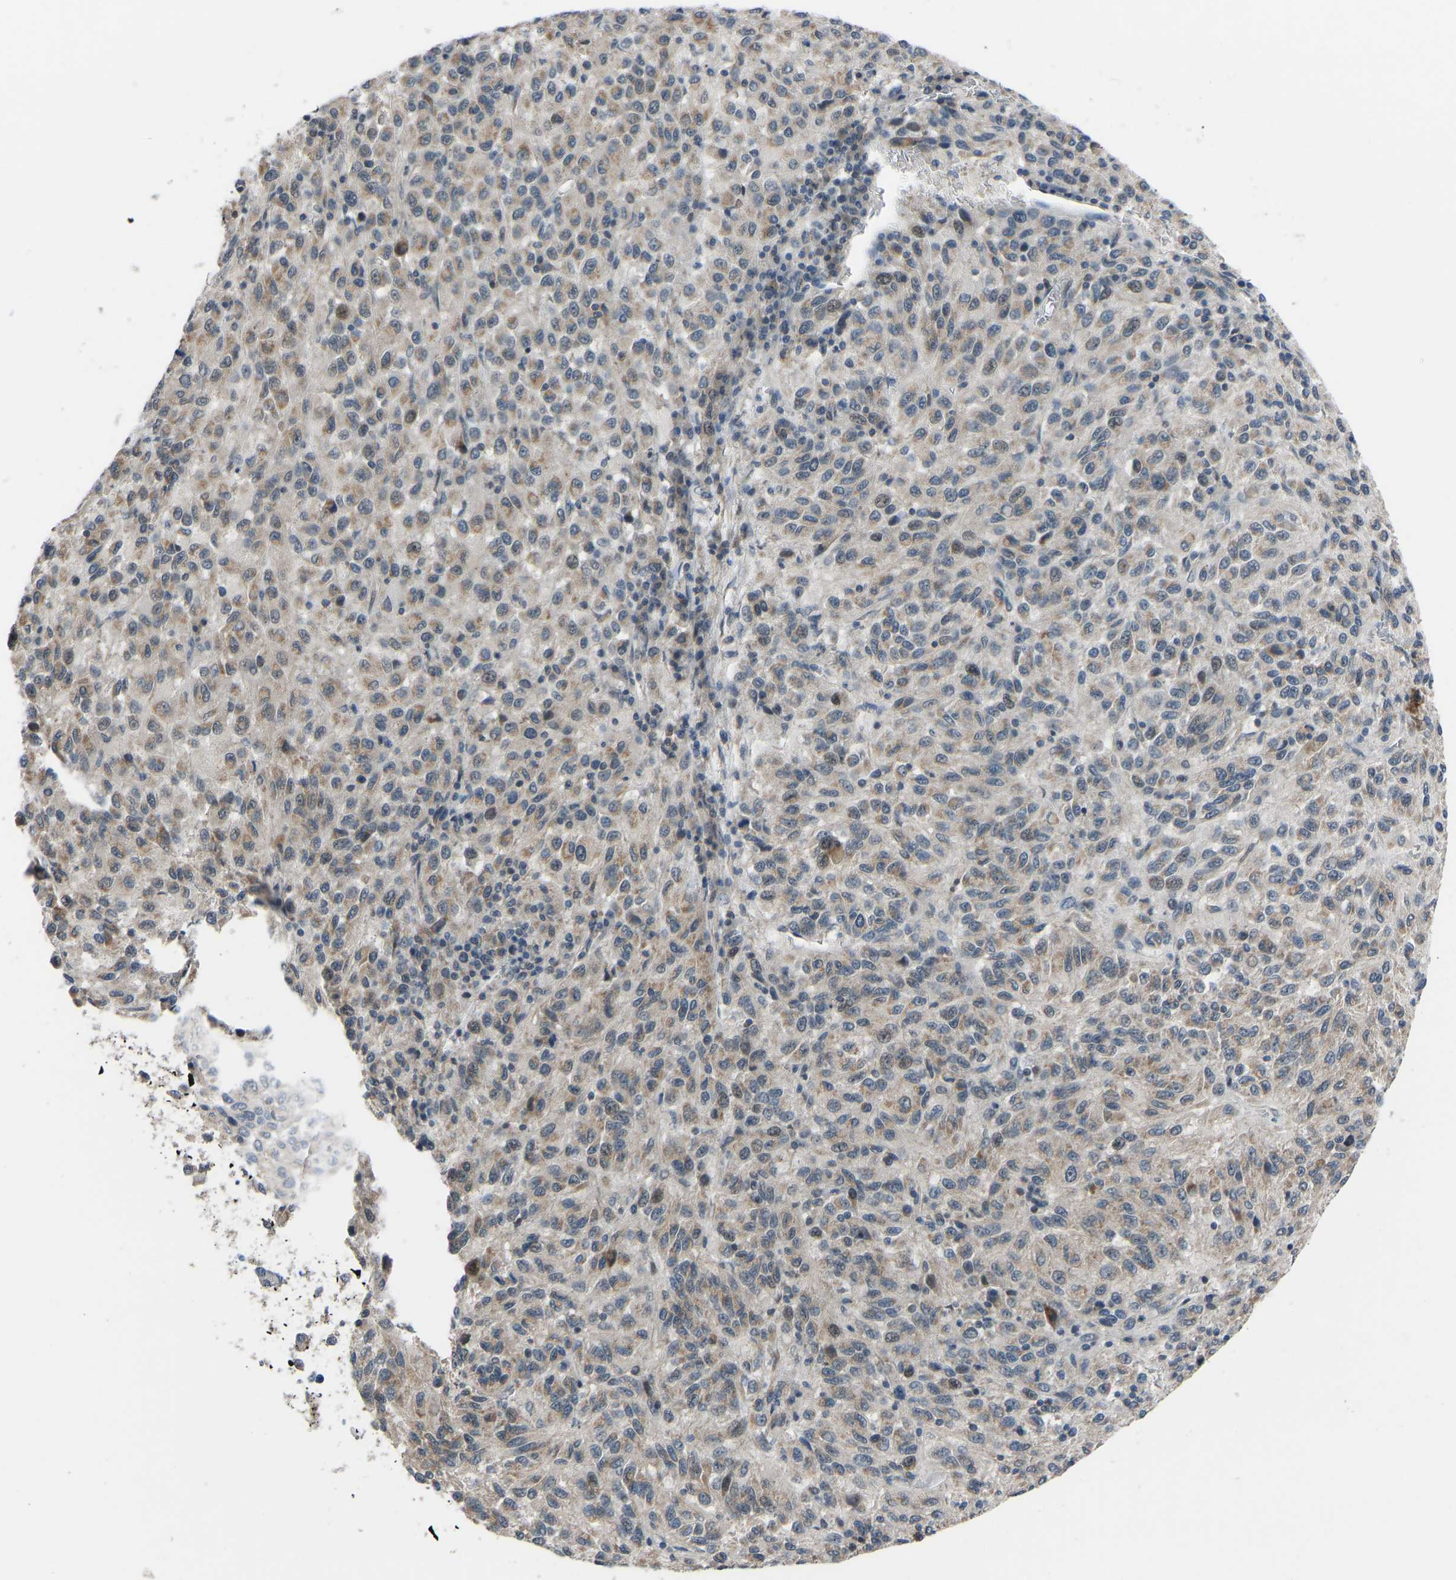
{"staining": {"intensity": "weak", "quantity": "25%-75%", "location": "cytoplasmic/membranous"}, "tissue": "melanoma", "cell_type": "Tumor cells", "image_type": "cancer", "snomed": [{"axis": "morphology", "description": "Malignant melanoma, Metastatic site"}, {"axis": "topography", "description": "Lung"}], "caption": "Weak cytoplasmic/membranous expression for a protein is seen in about 25%-75% of tumor cells of melanoma using IHC.", "gene": "CDK2AP1", "patient": {"sex": "male", "age": 64}}